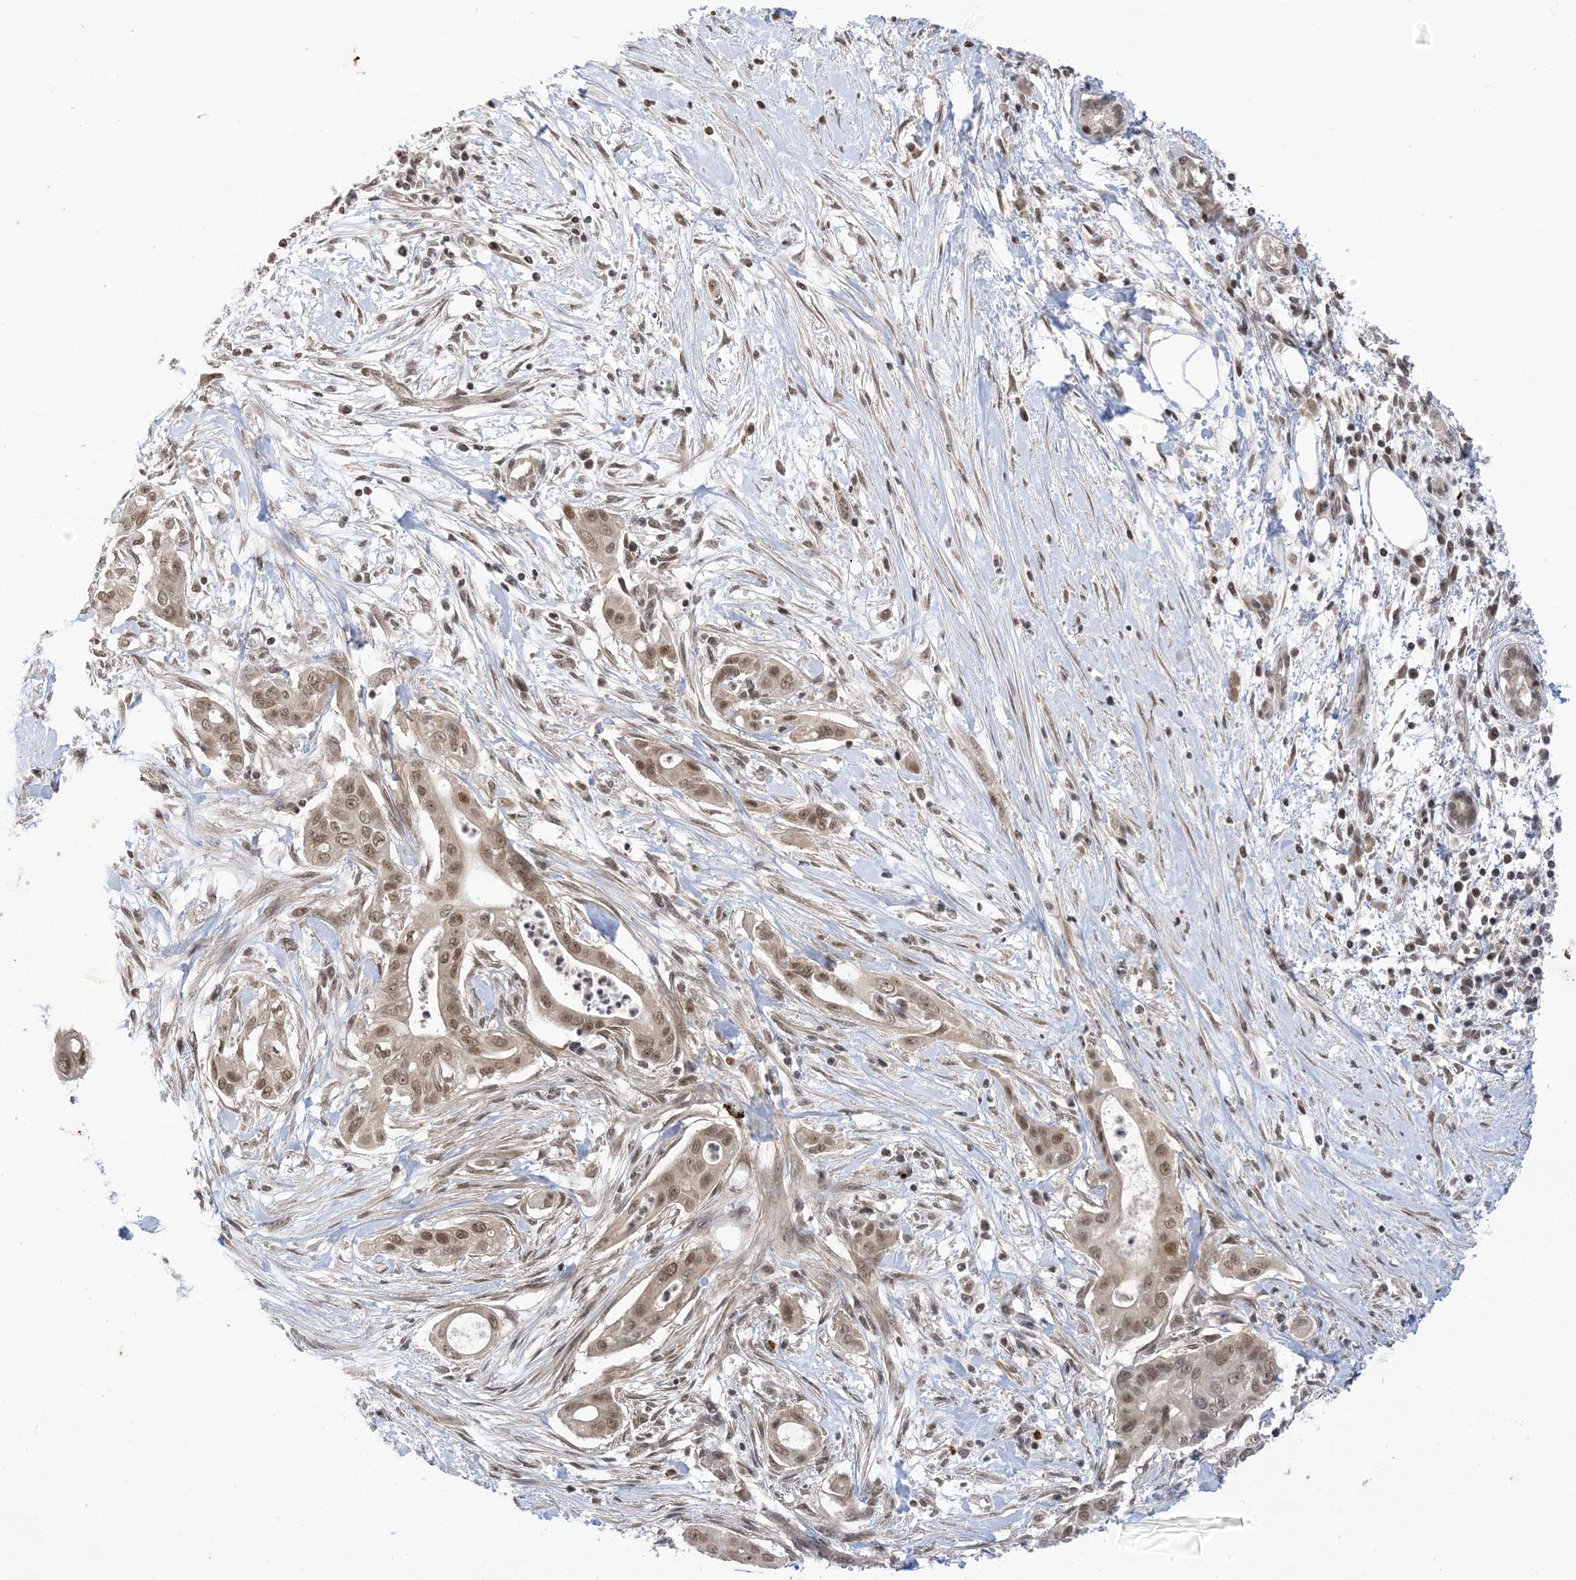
{"staining": {"intensity": "moderate", "quantity": ">75%", "location": "nuclear"}, "tissue": "pancreatic cancer", "cell_type": "Tumor cells", "image_type": "cancer", "snomed": [{"axis": "morphology", "description": "Adenocarcinoma, NOS"}, {"axis": "topography", "description": "Pancreas"}], "caption": "This is a micrograph of immunohistochemistry staining of pancreatic adenocarcinoma, which shows moderate expression in the nuclear of tumor cells.", "gene": "RANBP9", "patient": {"sex": "male", "age": 58}}